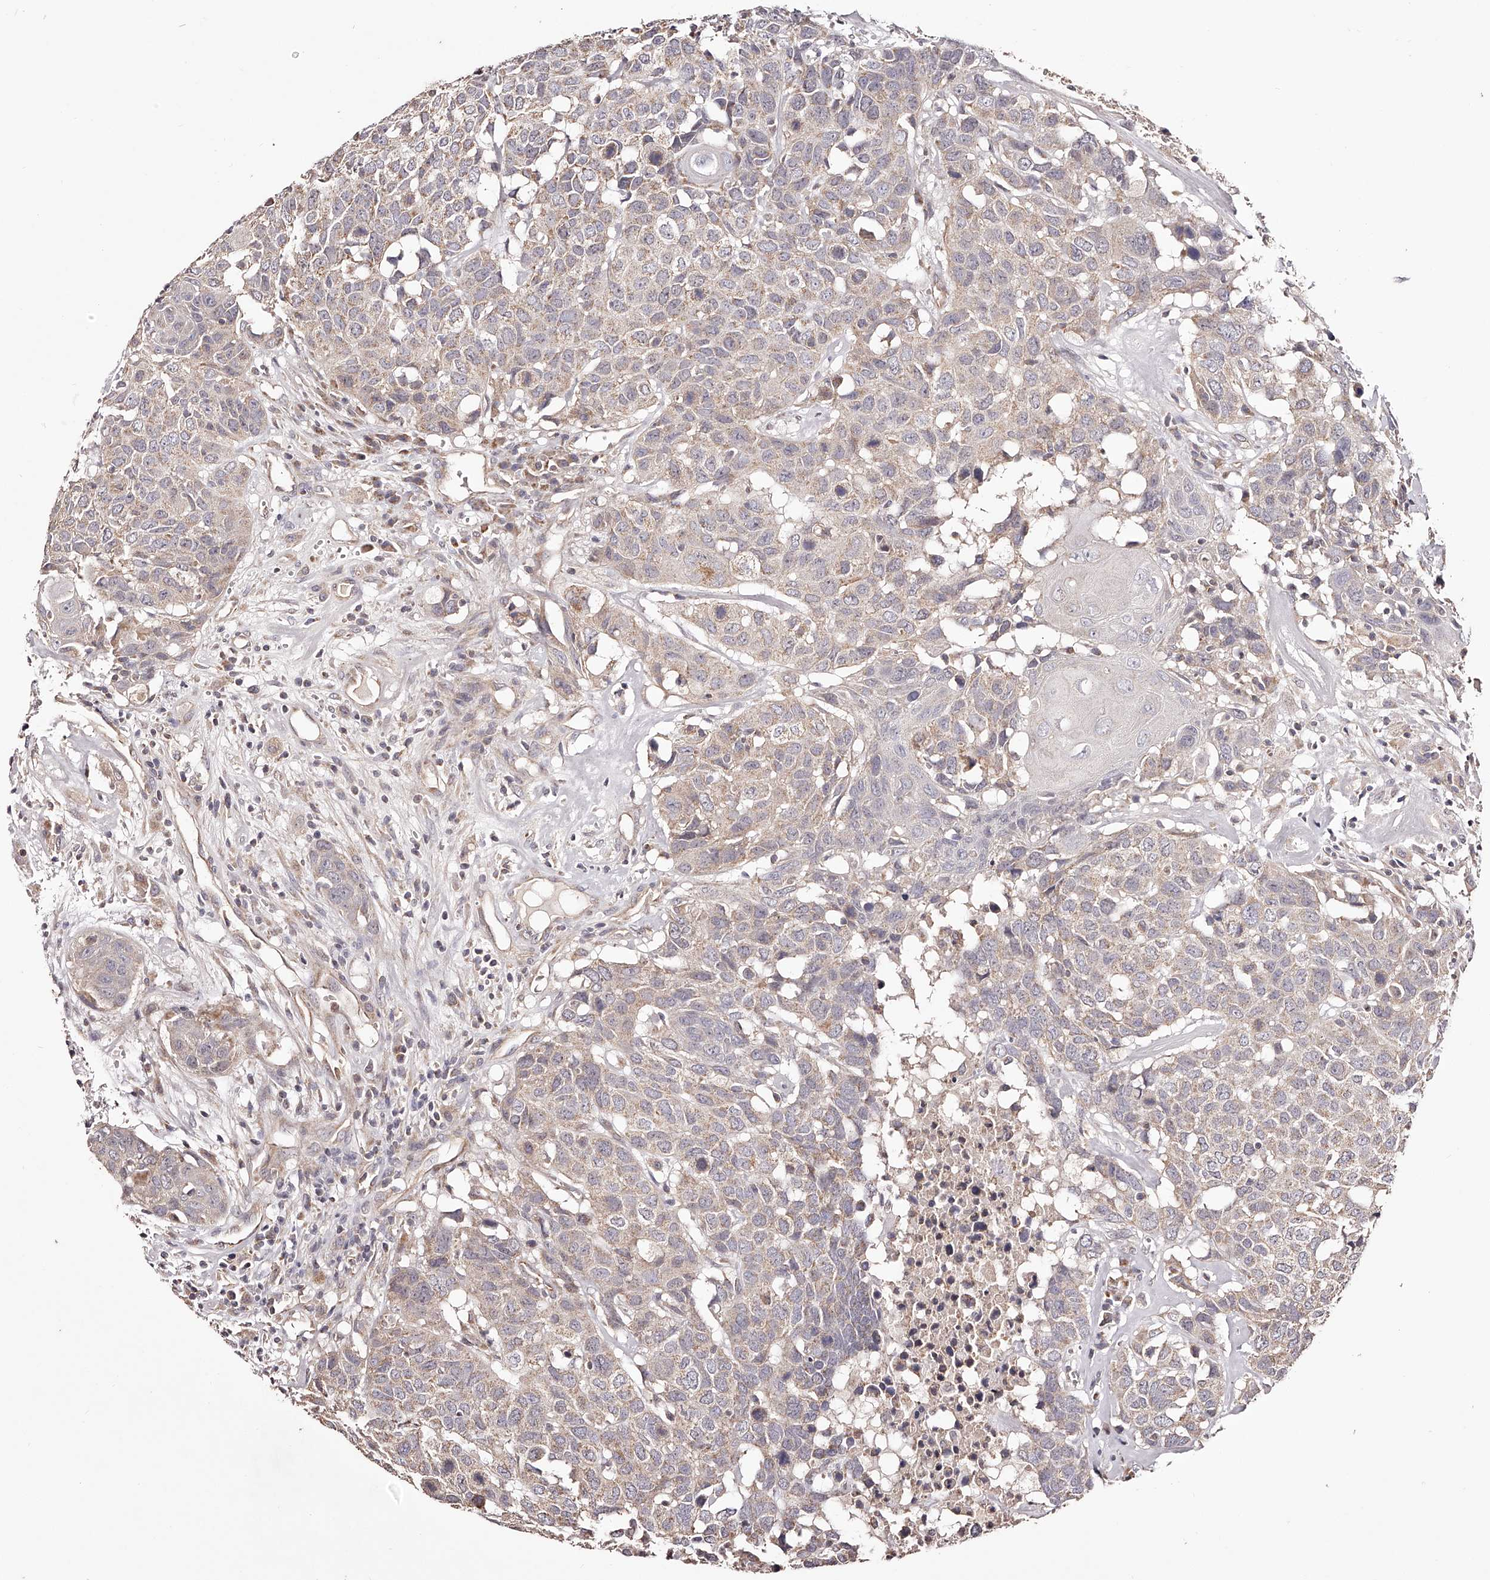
{"staining": {"intensity": "weak", "quantity": "<25%", "location": "cytoplasmic/membranous"}, "tissue": "head and neck cancer", "cell_type": "Tumor cells", "image_type": "cancer", "snomed": [{"axis": "morphology", "description": "Squamous cell carcinoma, NOS"}, {"axis": "topography", "description": "Head-Neck"}], "caption": "DAB (3,3'-diaminobenzidine) immunohistochemical staining of head and neck cancer (squamous cell carcinoma) displays no significant positivity in tumor cells.", "gene": "USP21", "patient": {"sex": "male", "age": 66}}